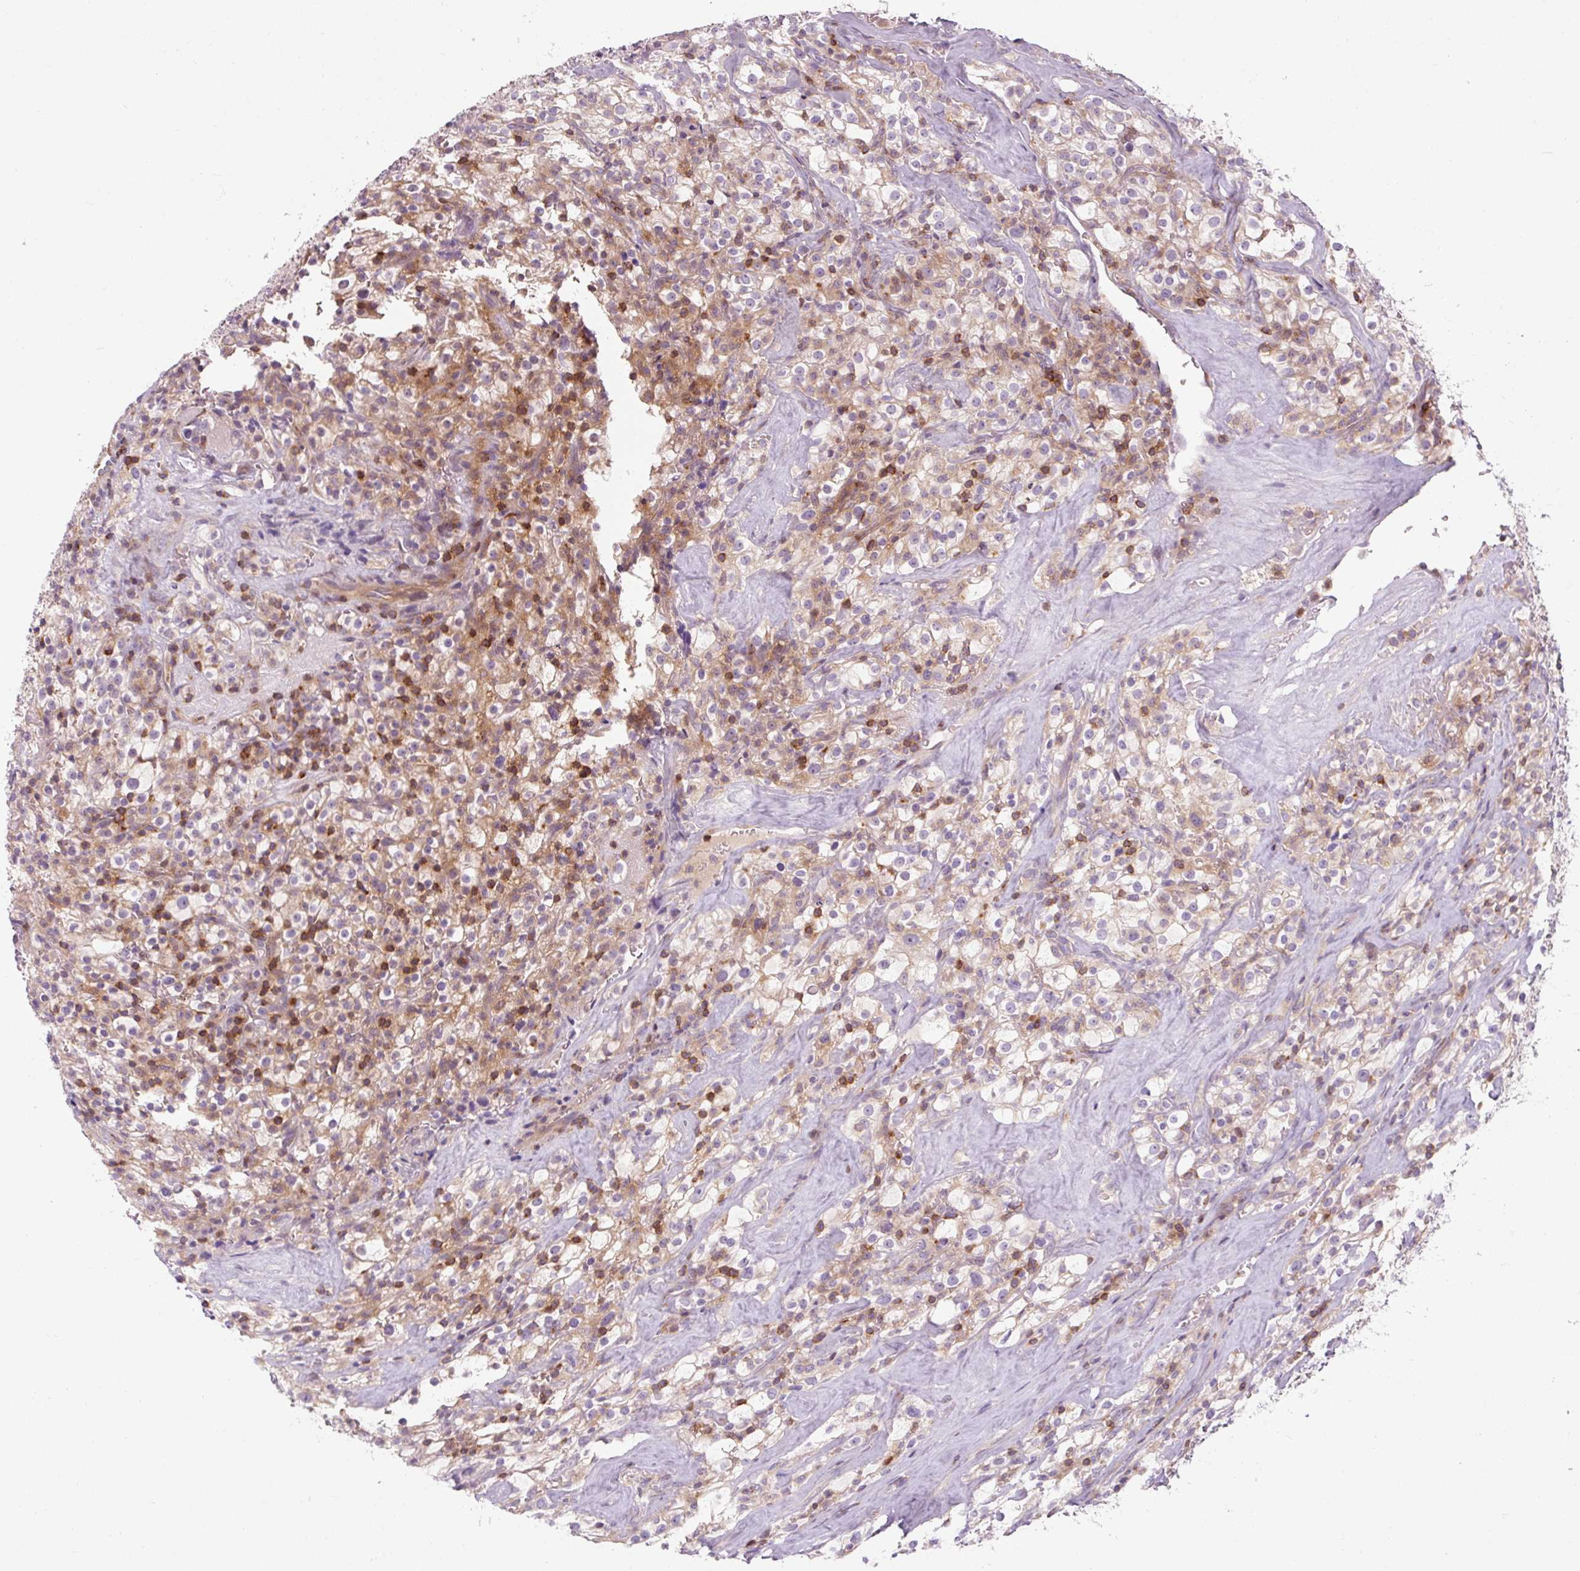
{"staining": {"intensity": "moderate", "quantity": "<25%", "location": "cytoplasmic/membranous"}, "tissue": "renal cancer", "cell_type": "Tumor cells", "image_type": "cancer", "snomed": [{"axis": "morphology", "description": "Adenocarcinoma, NOS"}, {"axis": "topography", "description": "Kidney"}], "caption": "Immunohistochemical staining of renal cancer (adenocarcinoma) shows low levels of moderate cytoplasmic/membranous positivity in approximately <25% of tumor cells. The protein is shown in brown color, while the nuclei are stained blue.", "gene": "TIGD2", "patient": {"sex": "female", "age": 74}}